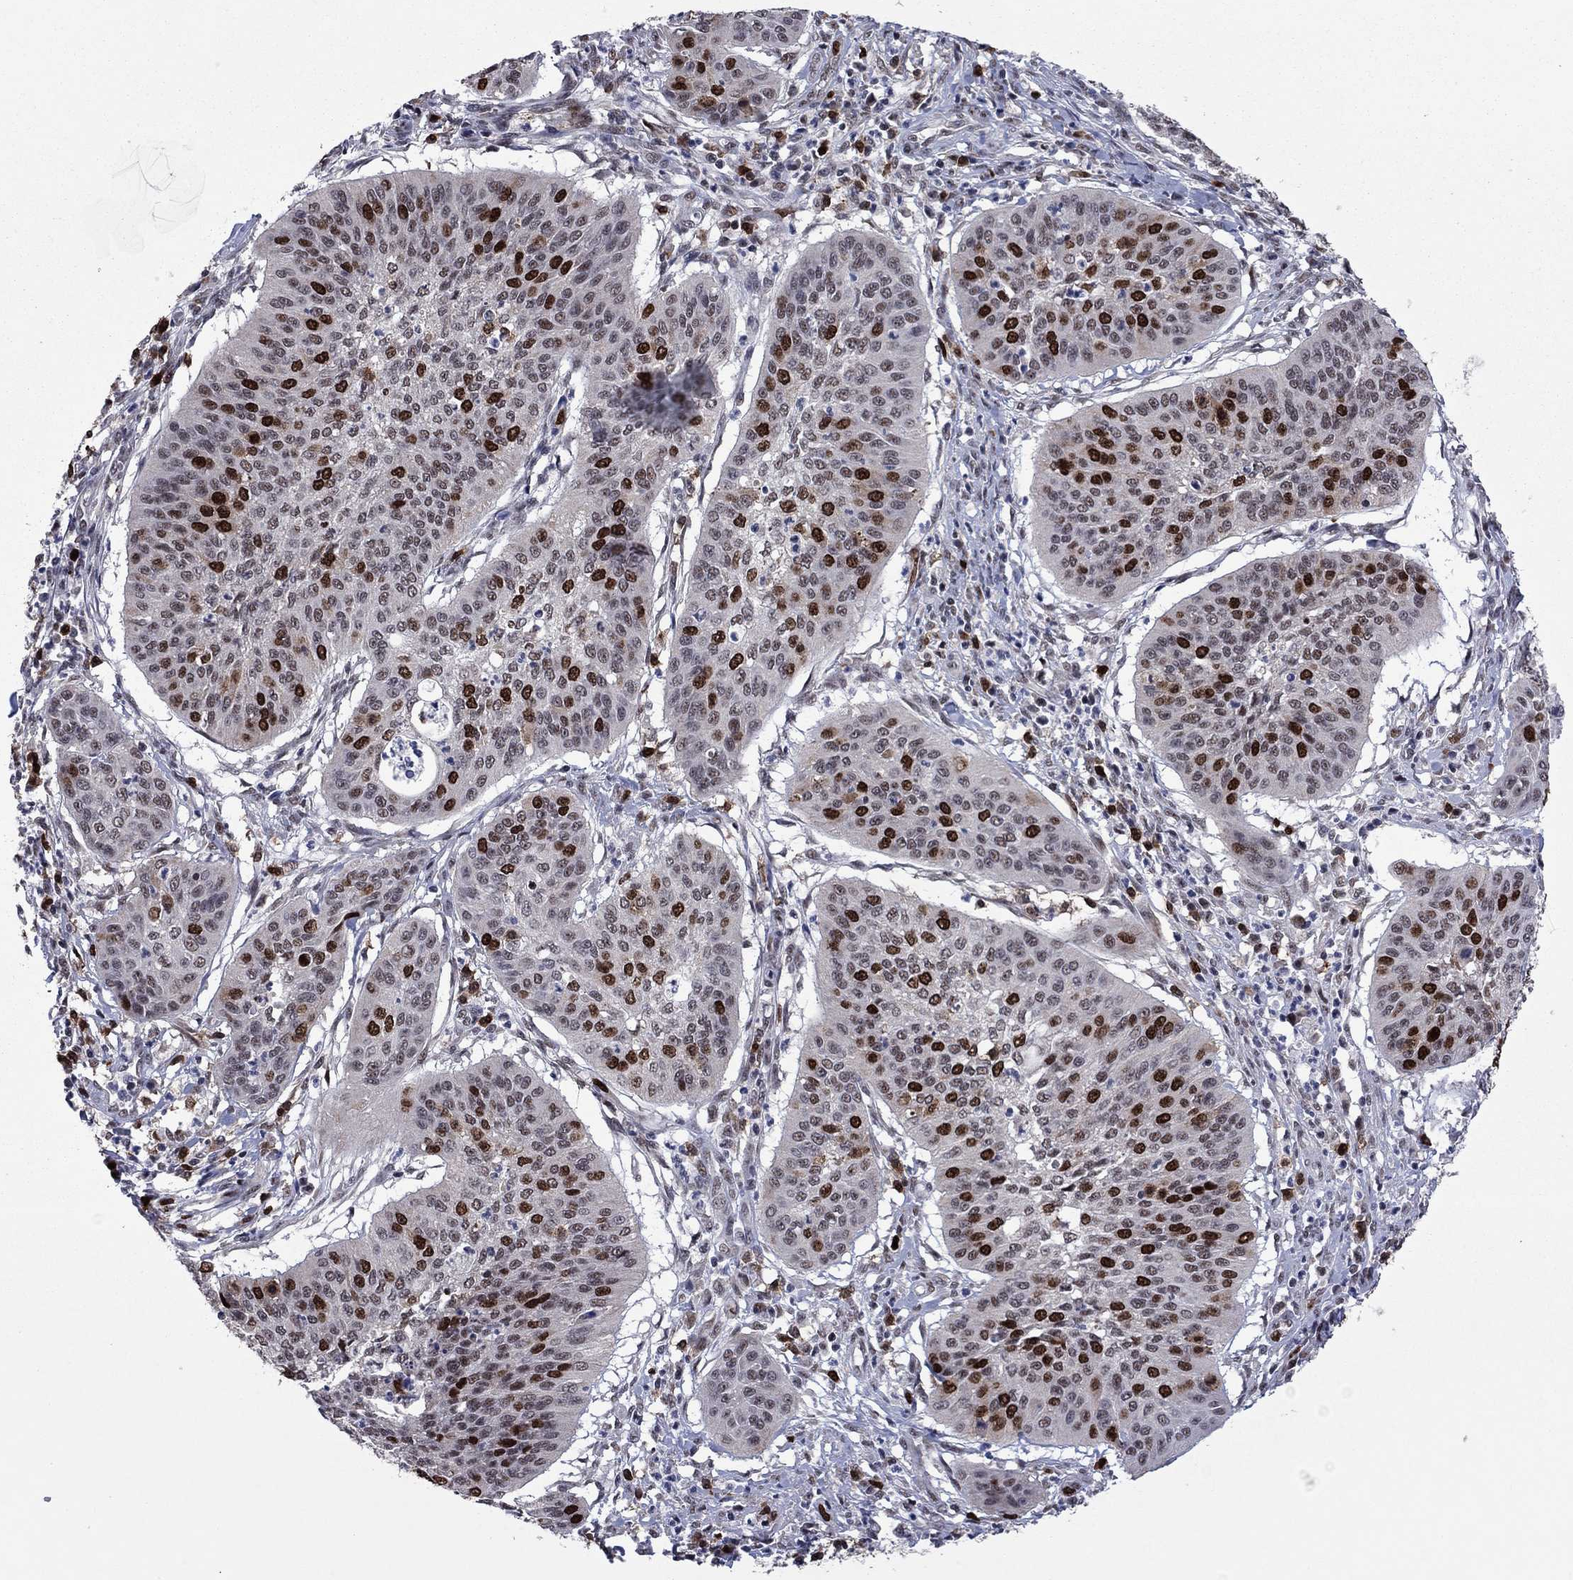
{"staining": {"intensity": "strong", "quantity": "25%-75%", "location": "nuclear"}, "tissue": "cervical cancer", "cell_type": "Tumor cells", "image_type": "cancer", "snomed": [{"axis": "morphology", "description": "Normal tissue, NOS"}, {"axis": "morphology", "description": "Squamous cell carcinoma, NOS"}, {"axis": "topography", "description": "Cervix"}], "caption": "This micrograph shows immunohistochemistry (IHC) staining of cervical cancer, with high strong nuclear staining in approximately 25%-75% of tumor cells.", "gene": "CDCA5", "patient": {"sex": "female", "age": 39}}